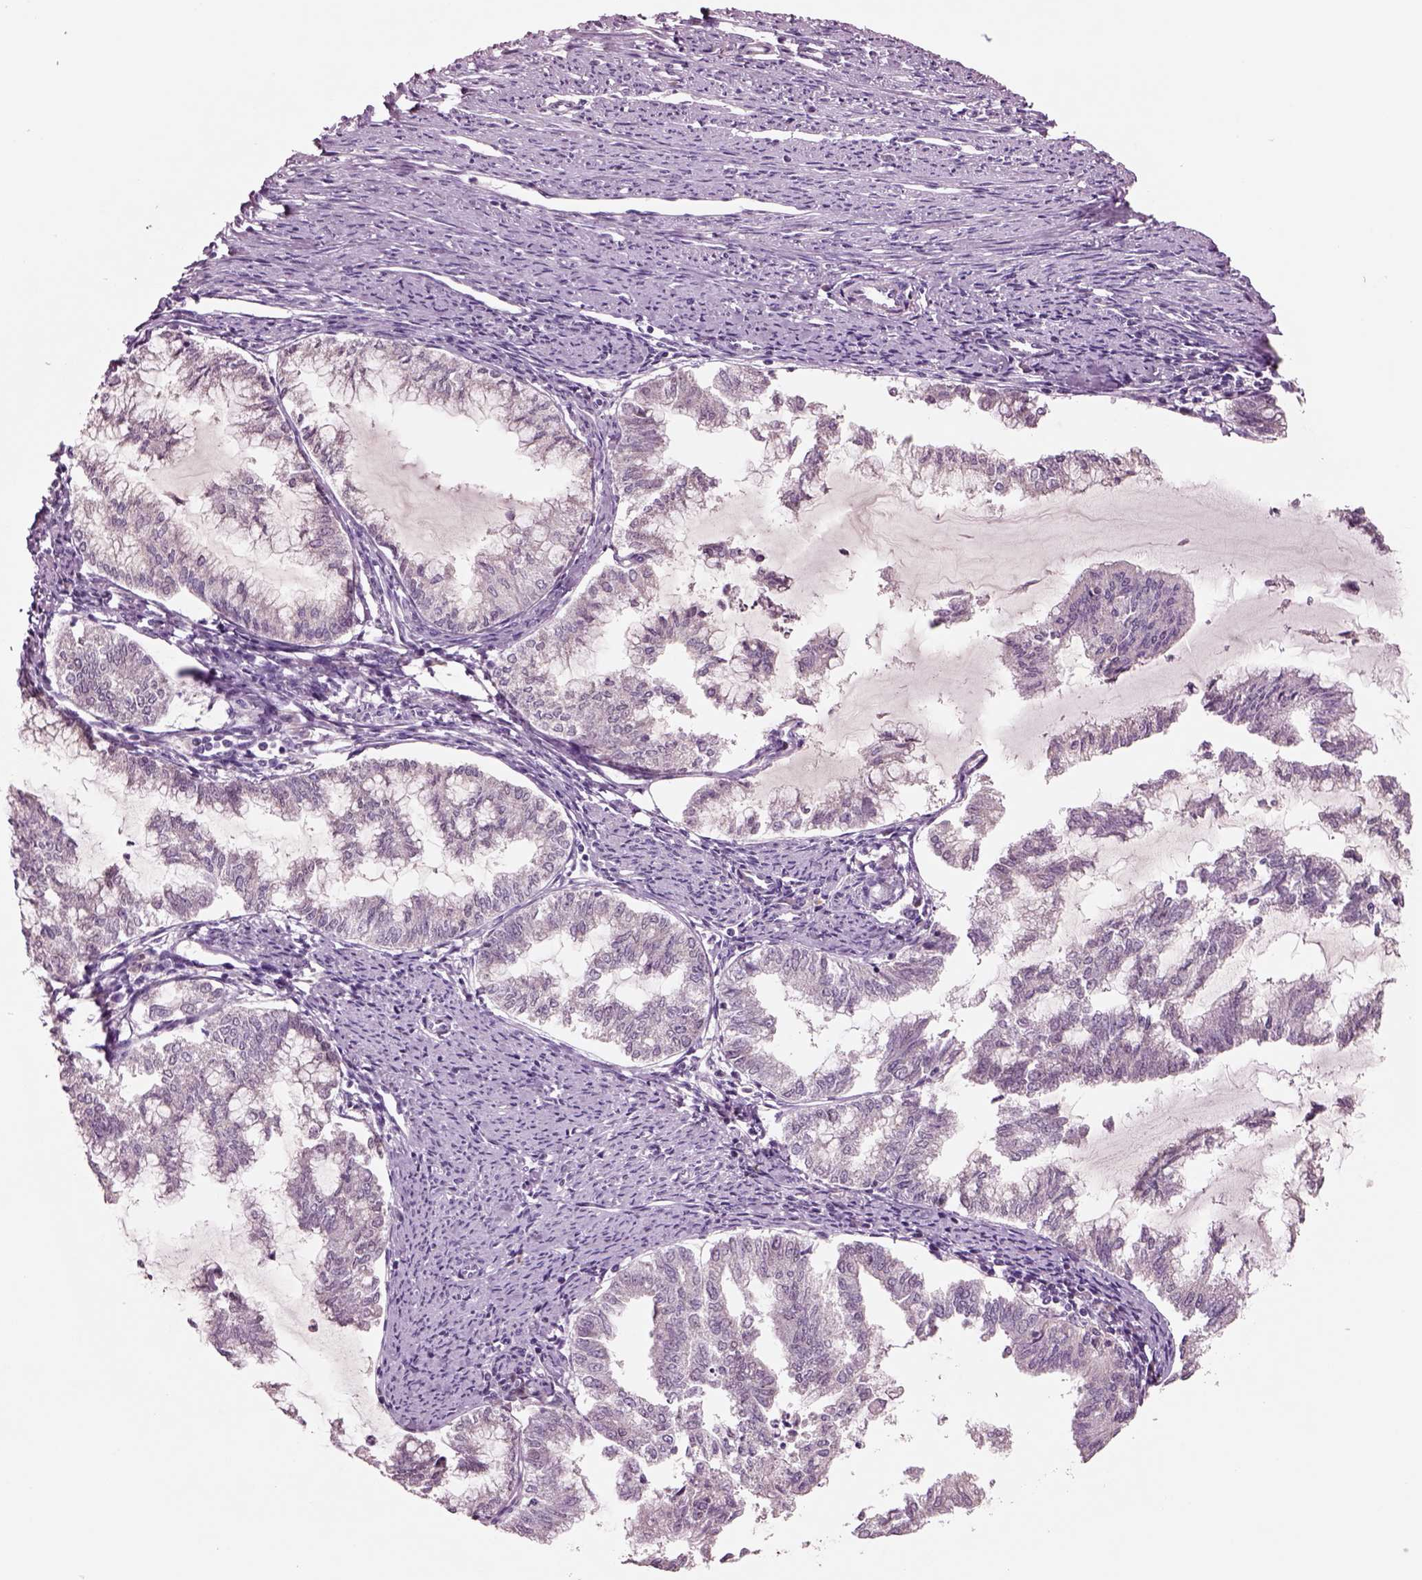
{"staining": {"intensity": "negative", "quantity": "none", "location": "none"}, "tissue": "endometrial cancer", "cell_type": "Tumor cells", "image_type": "cancer", "snomed": [{"axis": "morphology", "description": "Adenocarcinoma, NOS"}, {"axis": "topography", "description": "Endometrium"}], "caption": "An immunohistochemistry (IHC) image of endometrial adenocarcinoma is shown. There is no staining in tumor cells of endometrial adenocarcinoma.", "gene": "SEPHS1", "patient": {"sex": "female", "age": 79}}